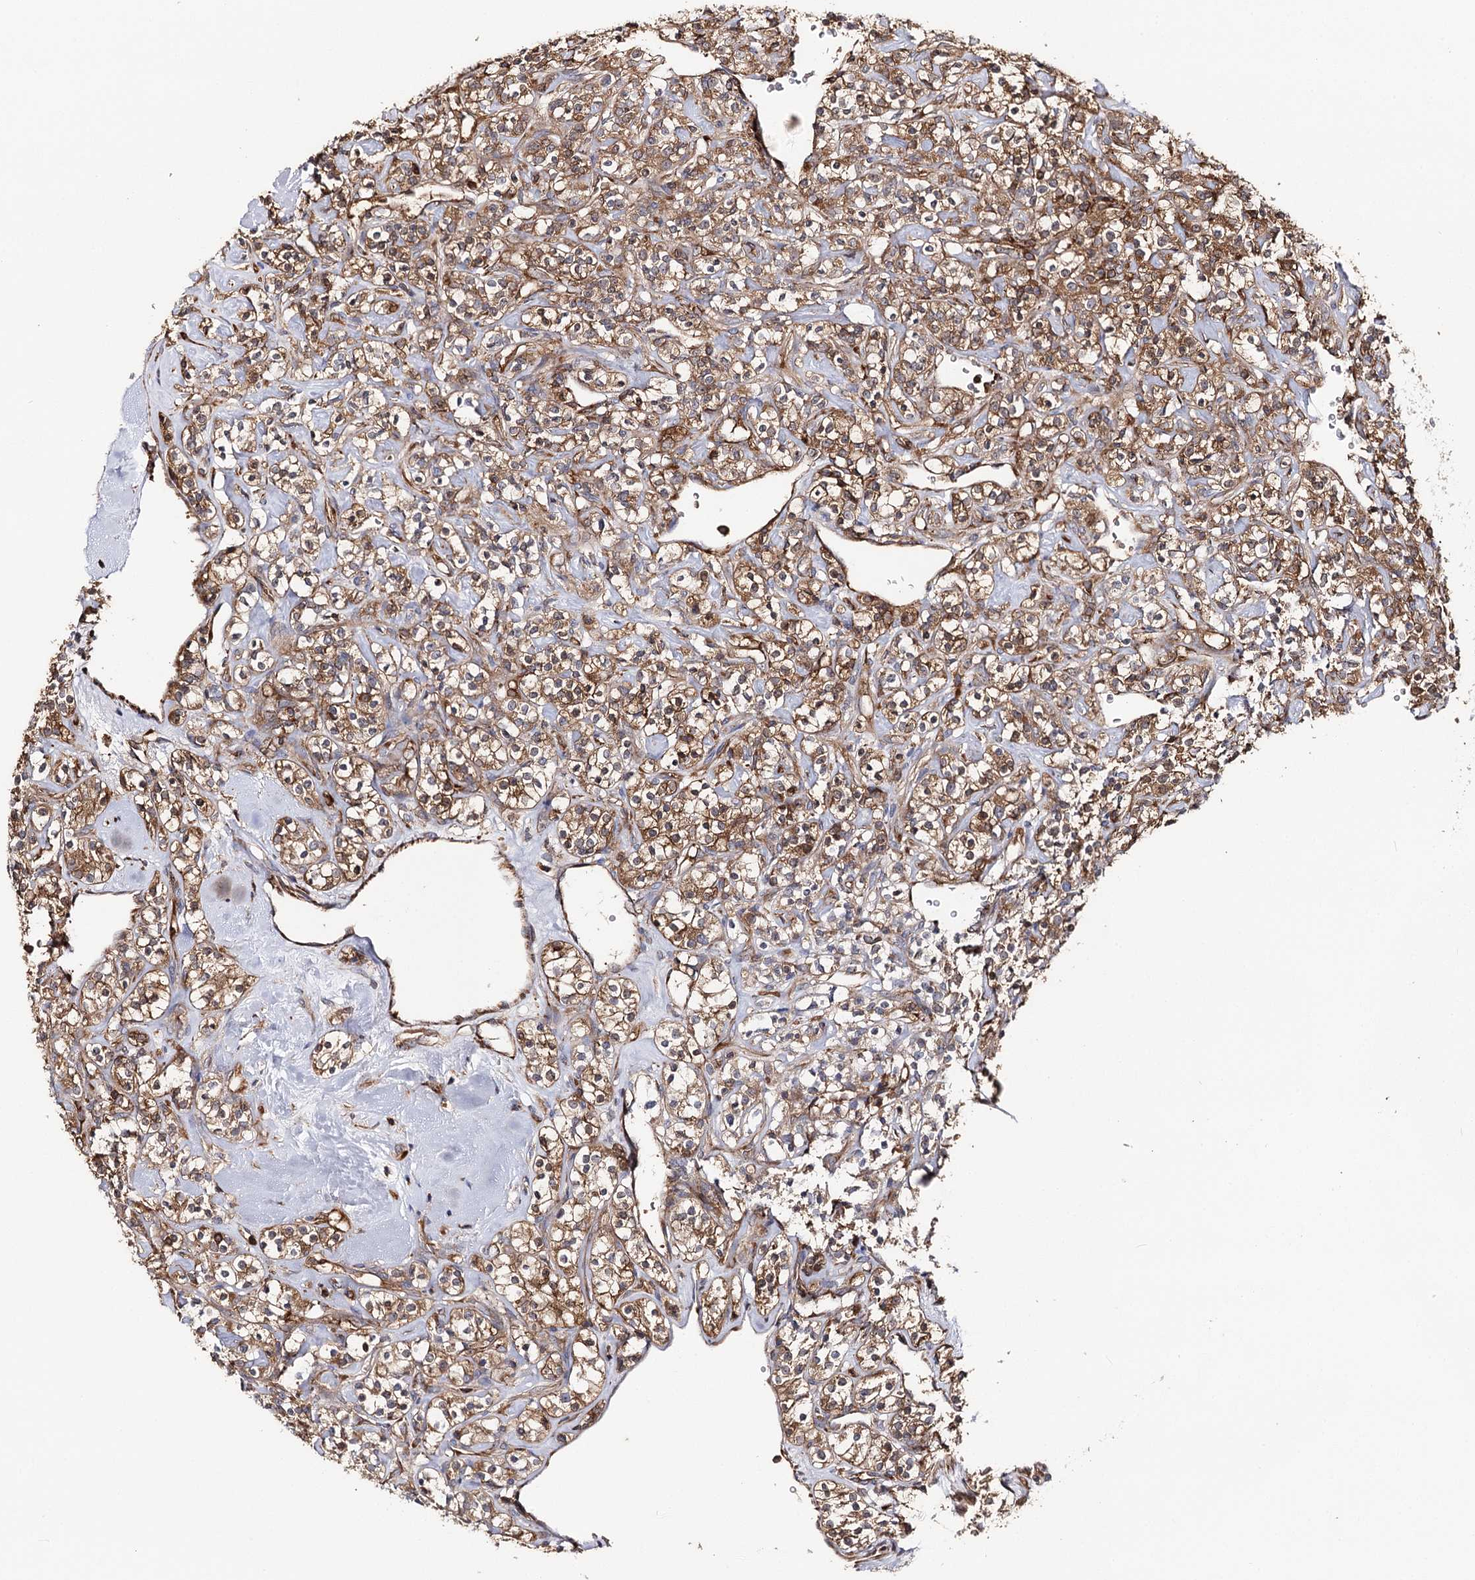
{"staining": {"intensity": "moderate", "quantity": ">75%", "location": "cytoplasmic/membranous"}, "tissue": "renal cancer", "cell_type": "Tumor cells", "image_type": "cancer", "snomed": [{"axis": "morphology", "description": "Adenocarcinoma, NOS"}, {"axis": "topography", "description": "Kidney"}], "caption": "A high-resolution photomicrograph shows immunohistochemistry staining of renal cancer (adenocarcinoma), which demonstrates moderate cytoplasmic/membranous expression in about >75% of tumor cells. (brown staining indicates protein expression, while blue staining denotes nuclei).", "gene": "SEC24B", "patient": {"sex": "male", "age": 77}}